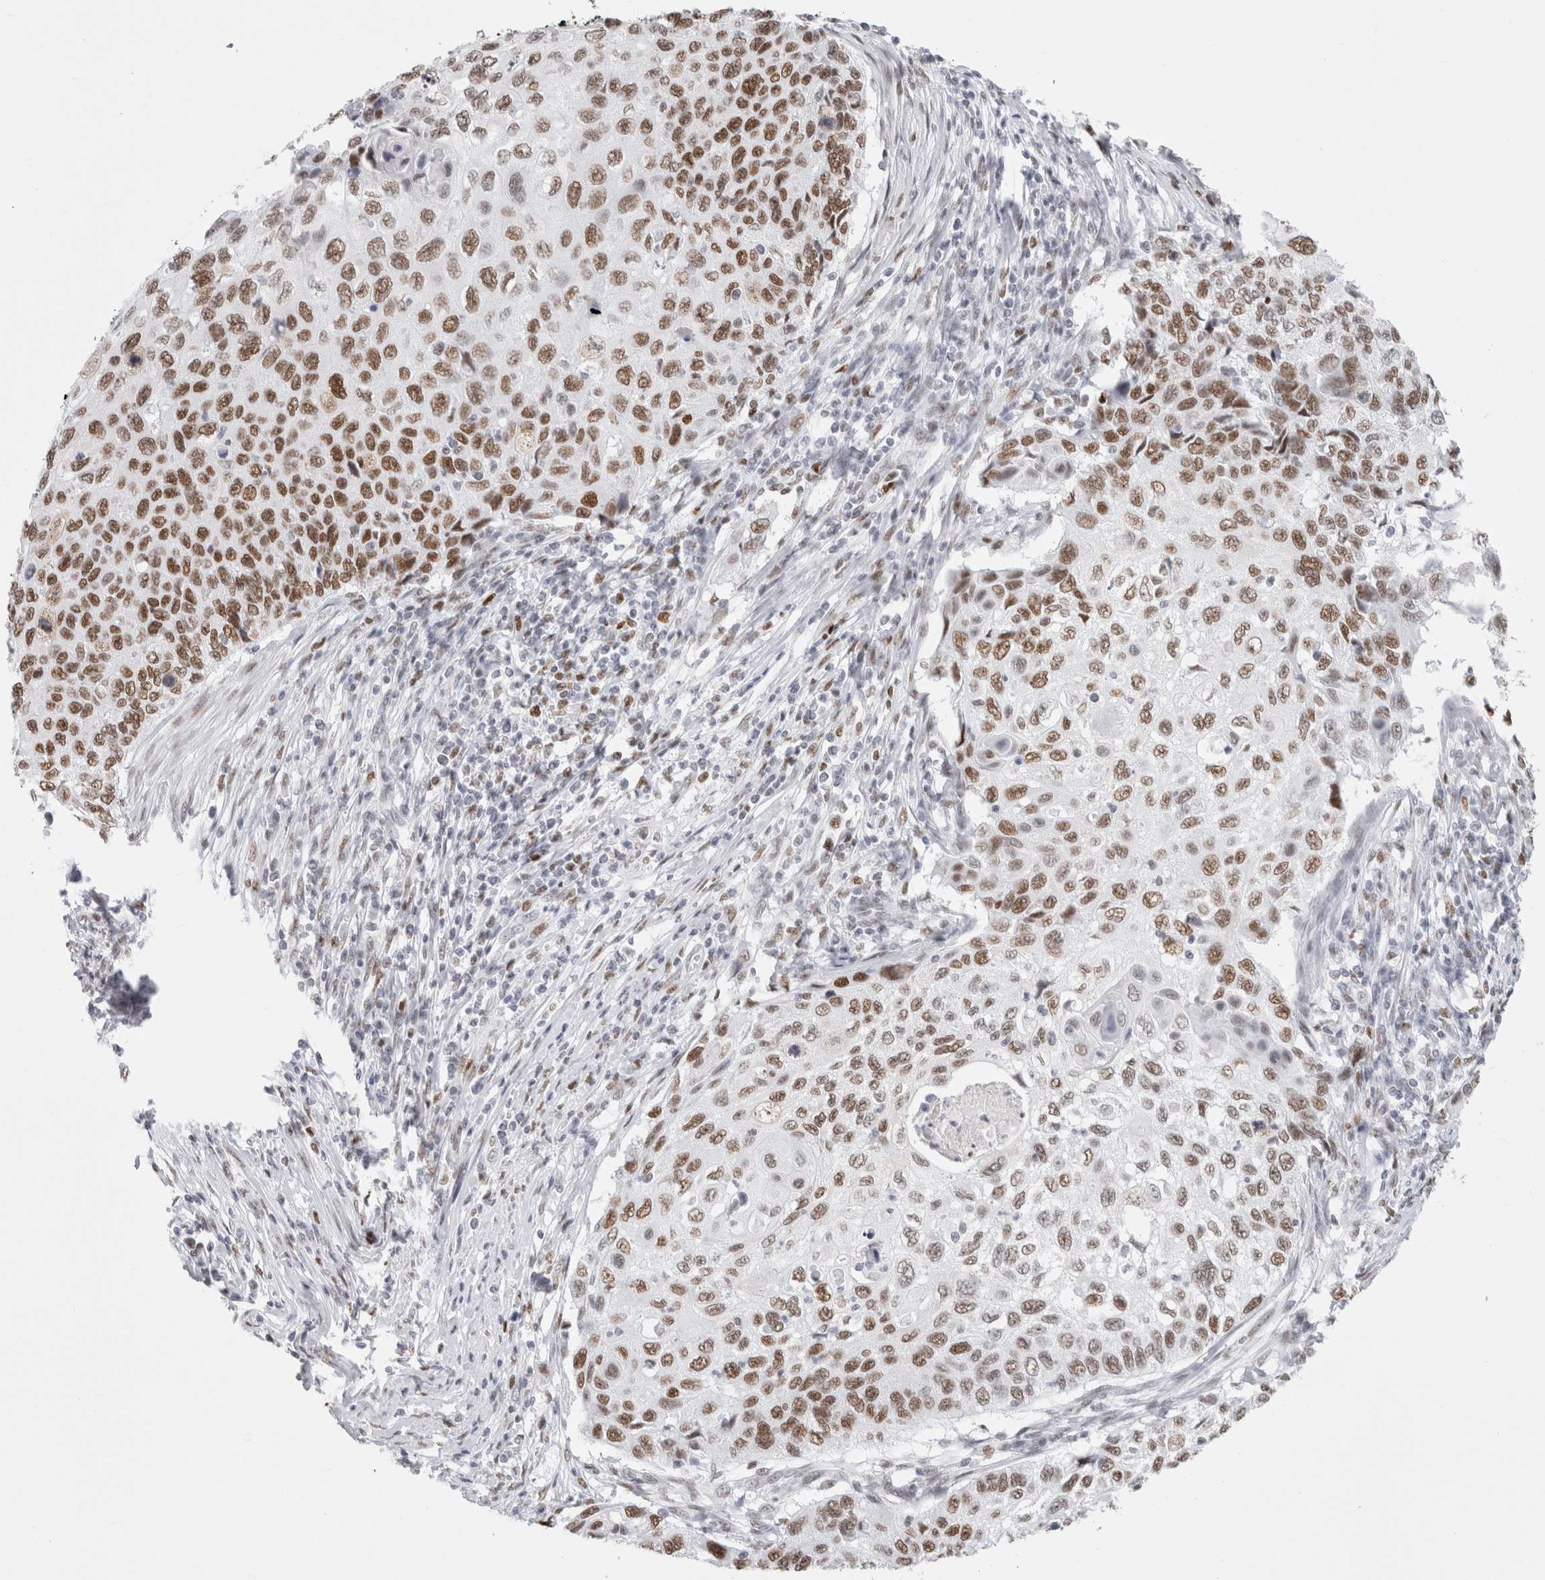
{"staining": {"intensity": "moderate", "quantity": ">75%", "location": "nuclear"}, "tissue": "cervical cancer", "cell_type": "Tumor cells", "image_type": "cancer", "snomed": [{"axis": "morphology", "description": "Squamous cell carcinoma, NOS"}, {"axis": "topography", "description": "Cervix"}], "caption": "Immunohistochemistry micrograph of cervical cancer stained for a protein (brown), which exhibits medium levels of moderate nuclear staining in approximately >75% of tumor cells.", "gene": "SMARCC1", "patient": {"sex": "female", "age": 70}}